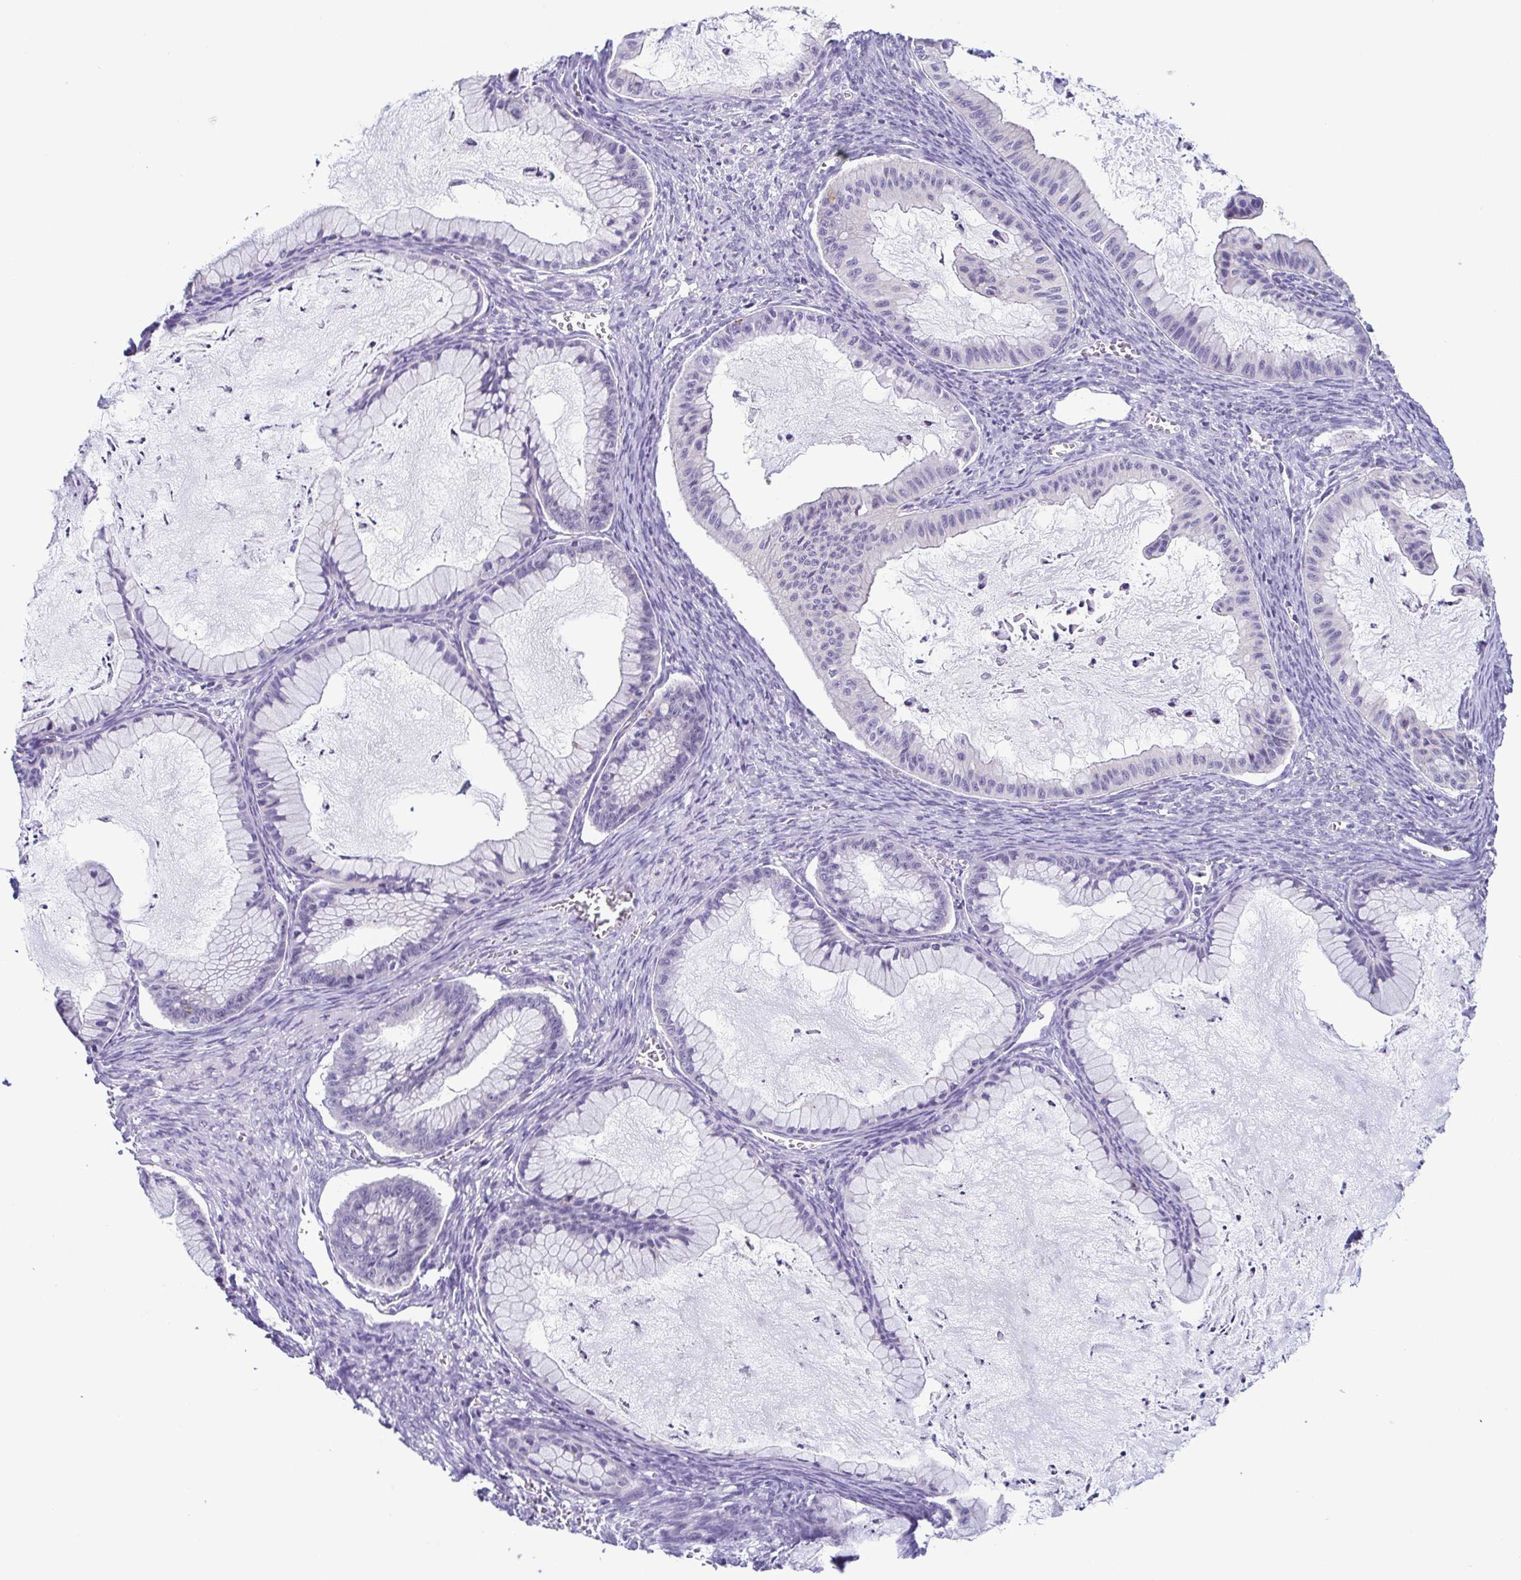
{"staining": {"intensity": "negative", "quantity": "none", "location": "none"}, "tissue": "ovarian cancer", "cell_type": "Tumor cells", "image_type": "cancer", "snomed": [{"axis": "morphology", "description": "Cystadenocarcinoma, mucinous, NOS"}, {"axis": "topography", "description": "Ovary"}], "caption": "A high-resolution image shows IHC staining of mucinous cystadenocarcinoma (ovarian), which exhibits no significant staining in tumor cells.", "gene": "TERT", "patient": {"sex": "female", "age": 72}}